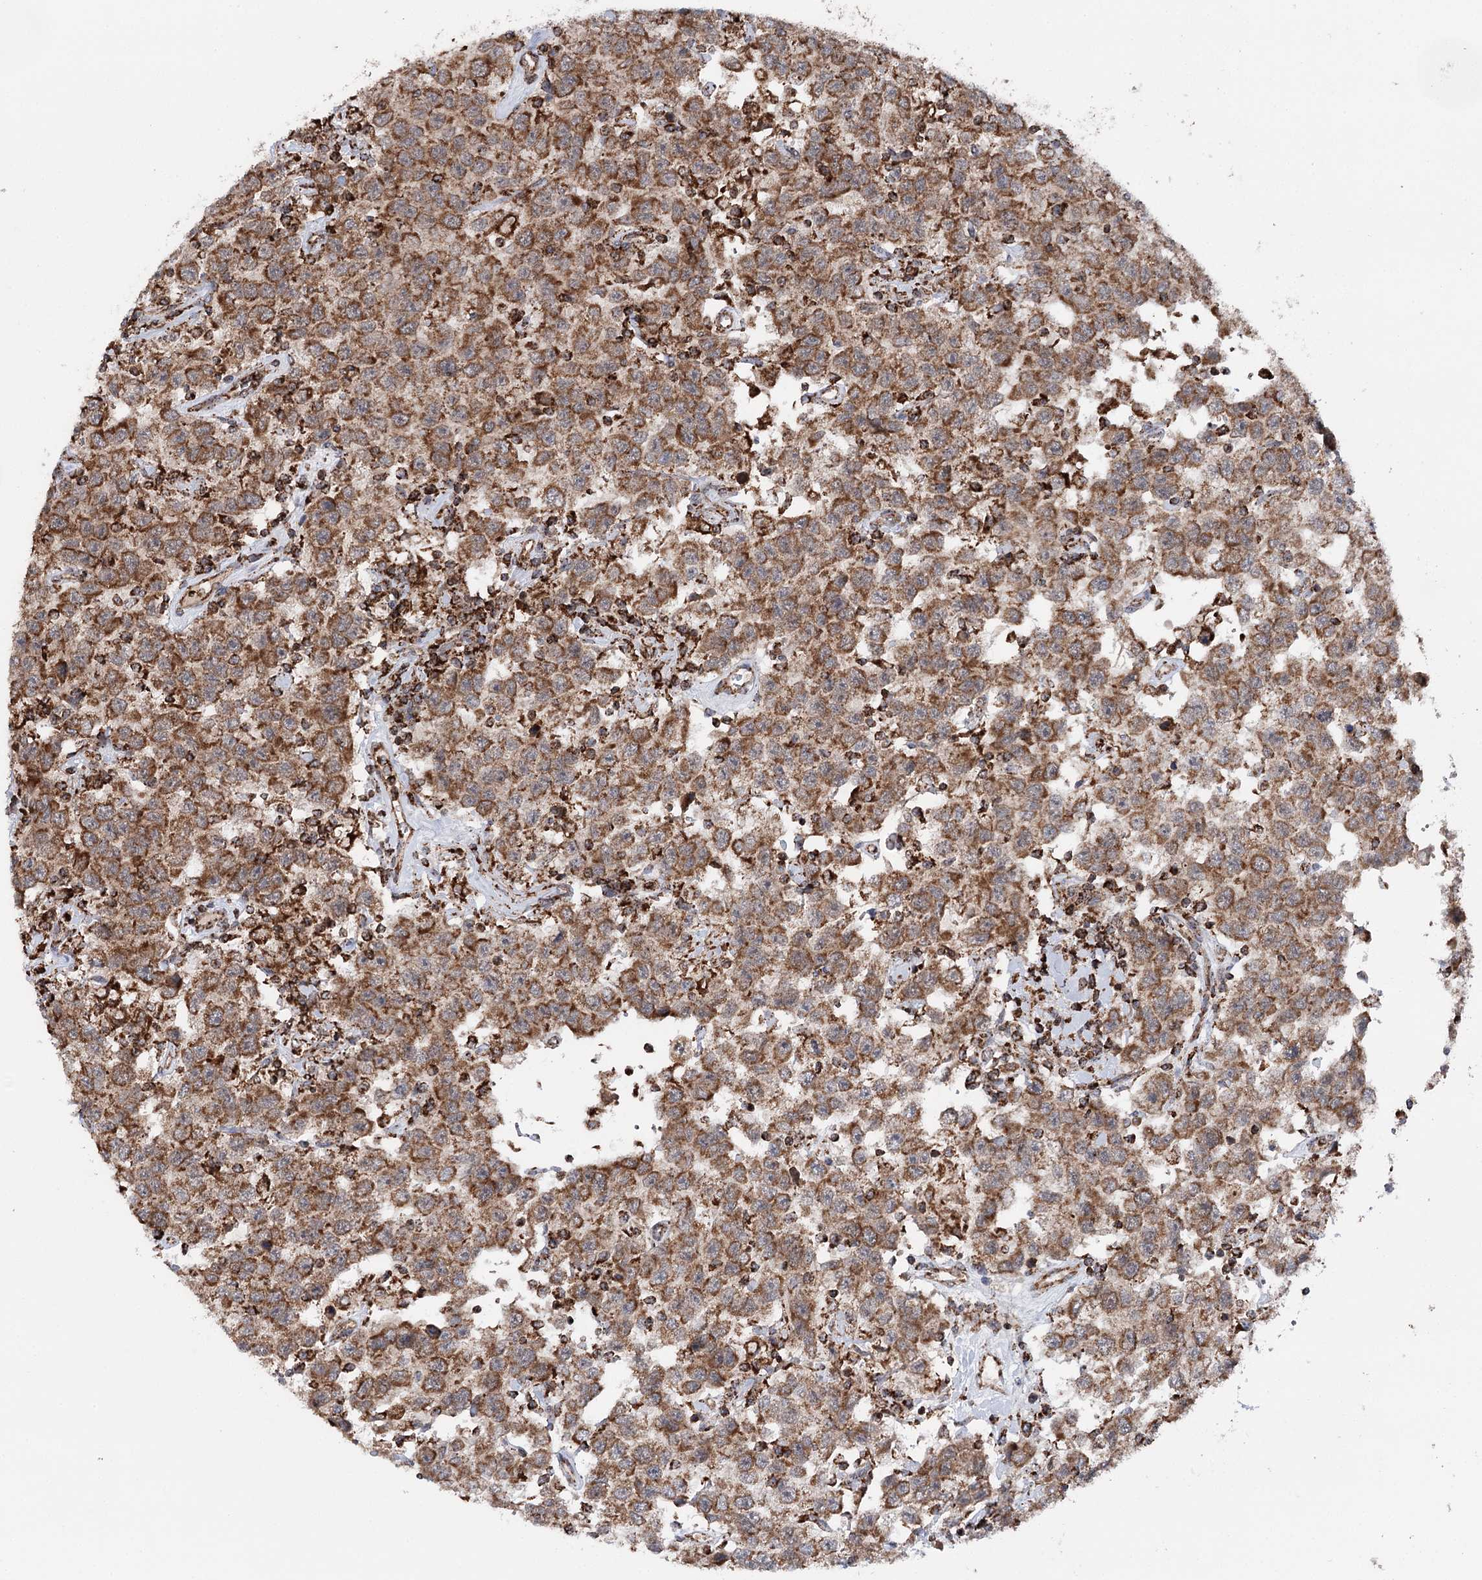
{"staining": {"intensity": "moderate", "quantity": ">75%", "location": "cytoplasmic/membranous"}, "tissue": "testis cancer", "cell_type": "Tumor cells", "image_type": "cancer", "snomed": [{"axis": "morphology", "description": "Seminoma, NOS"}, {"axis": "topography", "description": "Testis"}], "caption": "This photomicrograph reveals immunohistochemistry (IHC) staining of human testis cancer, with medium moderate cytoplasmic/membranous expression in about >75% of tumor cells.", "gene": "FGFR1OP2", "patient": {"sex": "male", "age": 41}}